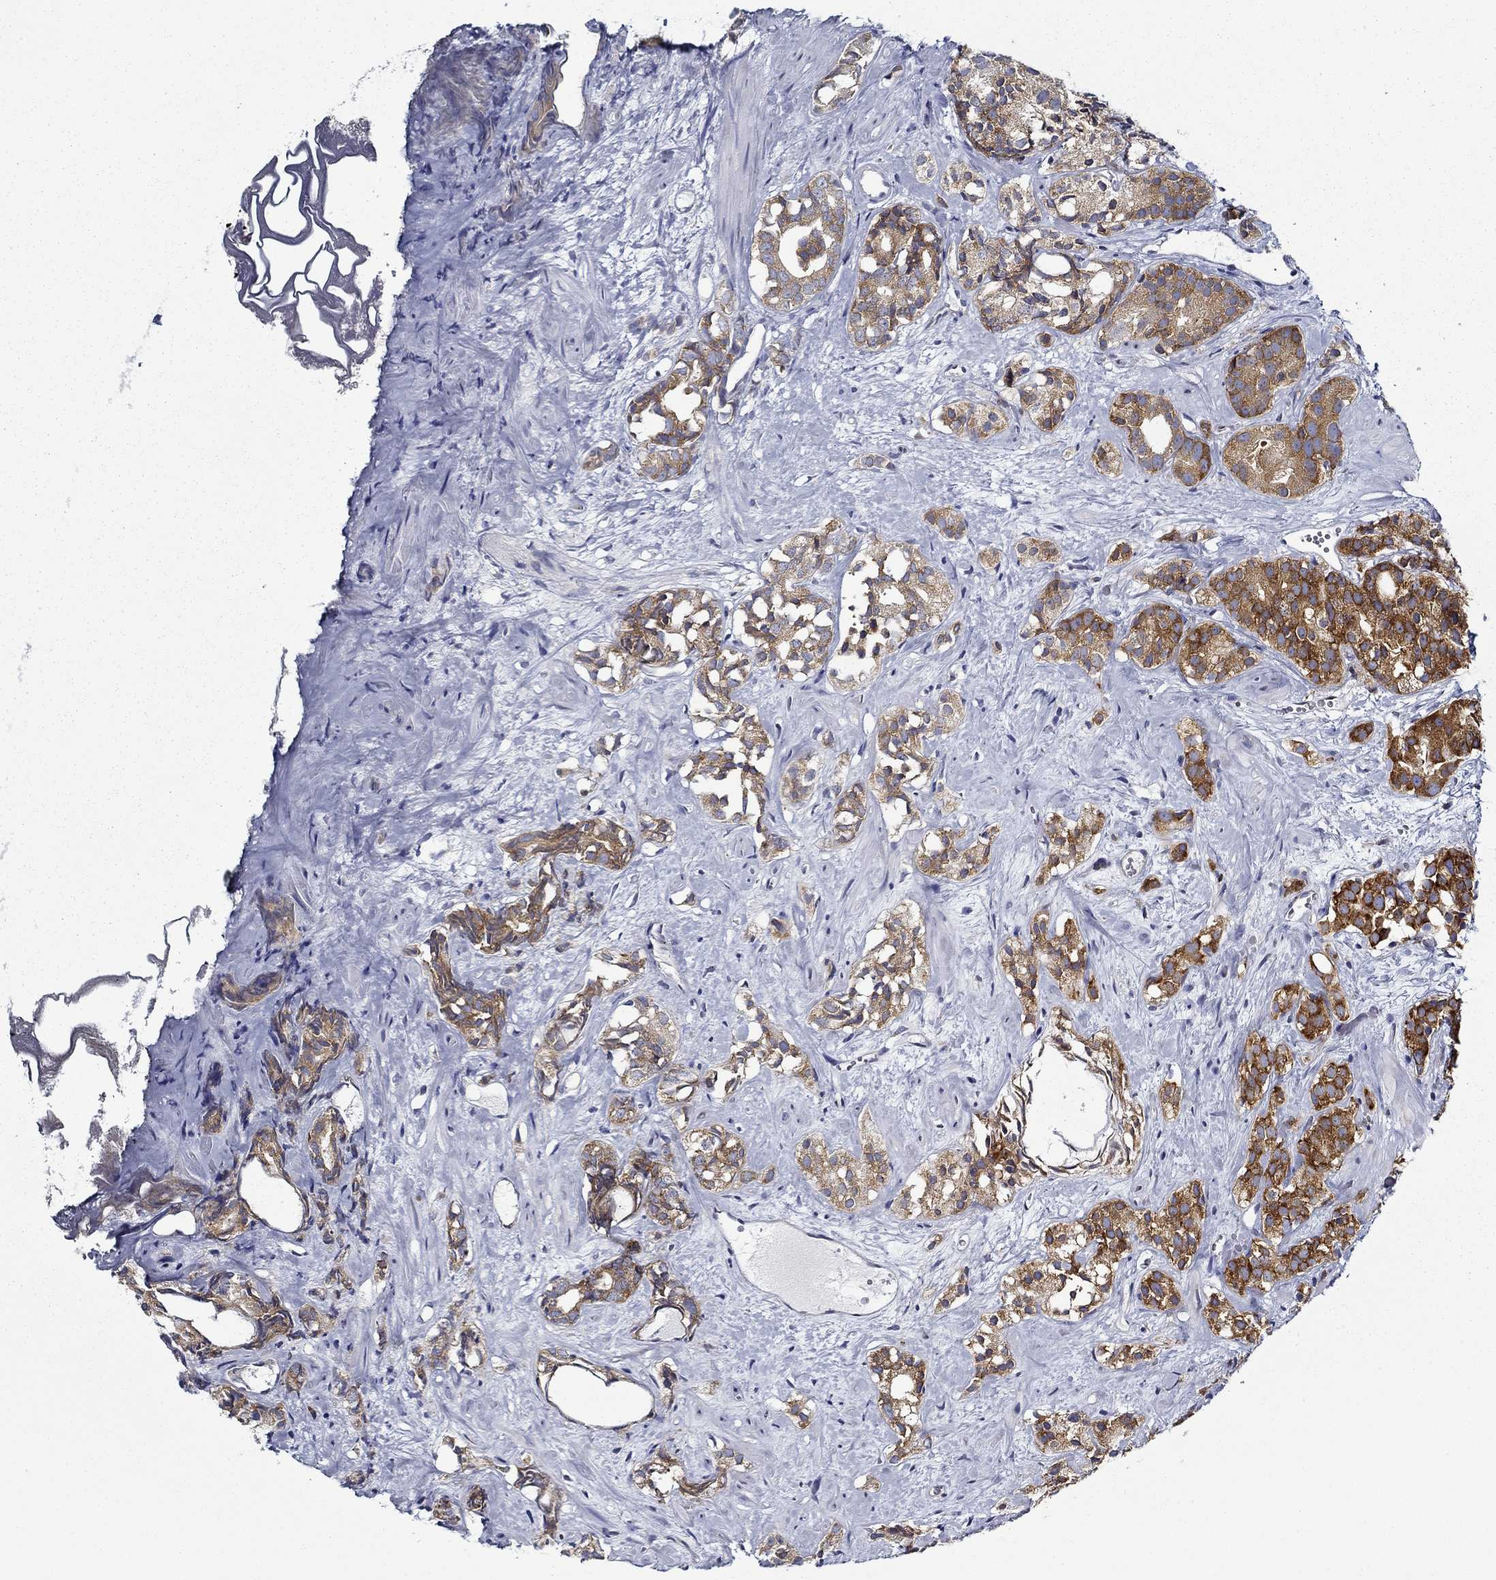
{"staining": {"intensity": "strong", "quantity": ">75%", "location": "cytoplasmic/membranous"}, "tissue": "prostate cancer", "cell_type": "Tumor cells", "image_type": "cancer", "snomed": [{"axis": "morphology", "description": "Adenocarcinoma, High grade"}, {"axis": "topography", "description": "Prostate"}], "caption": "This is an image of IHC staining of prostate cancer, which shows strong staining in the cytoplasmic/membranous of tumor cells.", "gene": "FXR1", "patient": {"sex": "male", "age": 90}}